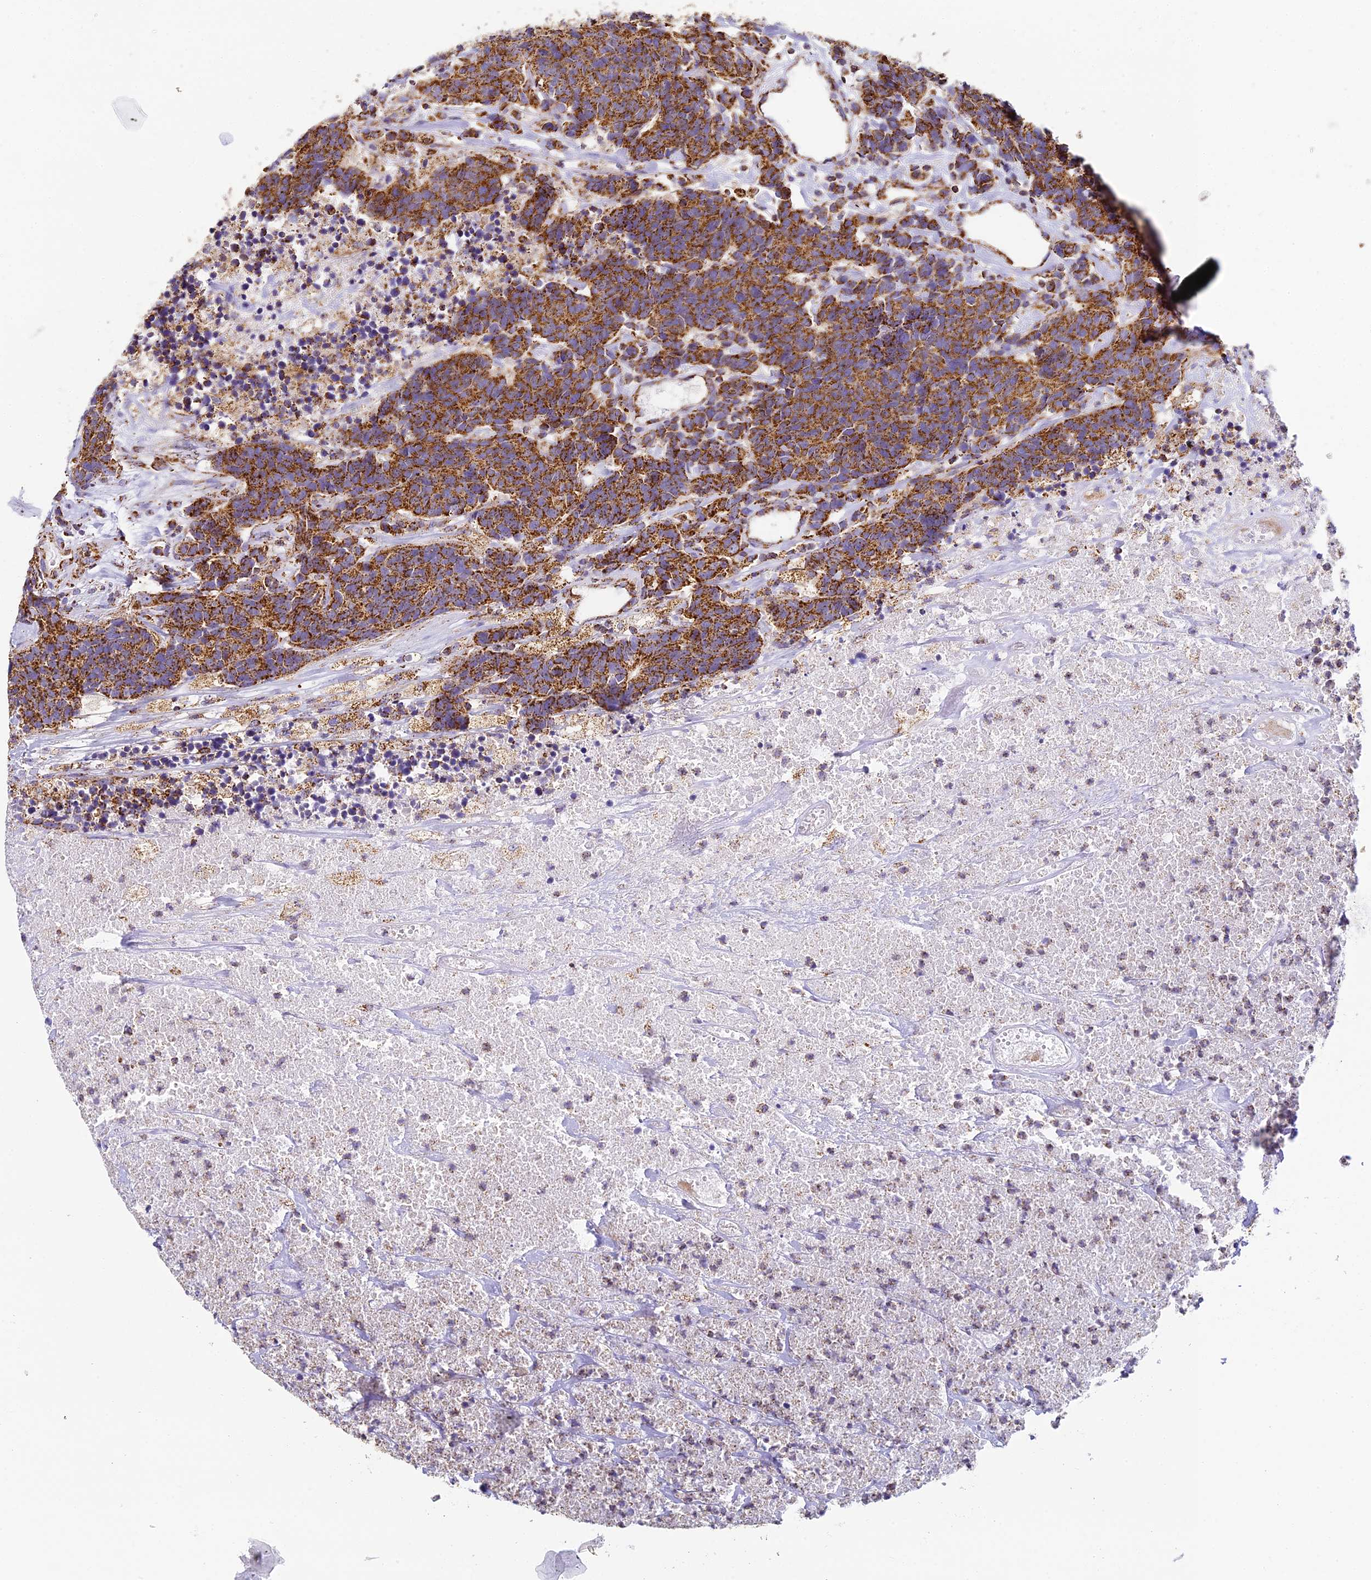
{"staining": {"intensity": "strong", "quantity": ">75%", "location": "cytoplasmic/membranous"}, "tissue": "carcinoid", "cell_type": "Tumor cells", "image_type": "cancer", "snomed": [{"axis": "morphology", "description": "Carcinoma, NOS"}, {"axis": "morphology", "description": "Carcinoid, malignant, NOS"}, {"axis": "topography", "description": "Urinary bladder"}], "caption": "Protein expression analysis of carcinoid (malignant) shows strong cytoplasmic/membranous positivity in approximately >75% of tumor cells. Using DAB (brown) and hematoxylin (blue) stains, captured at high magnification using brightfield microscopy.", "gene": "STK17A", "patient": {"sex": "male", "age": 57}}